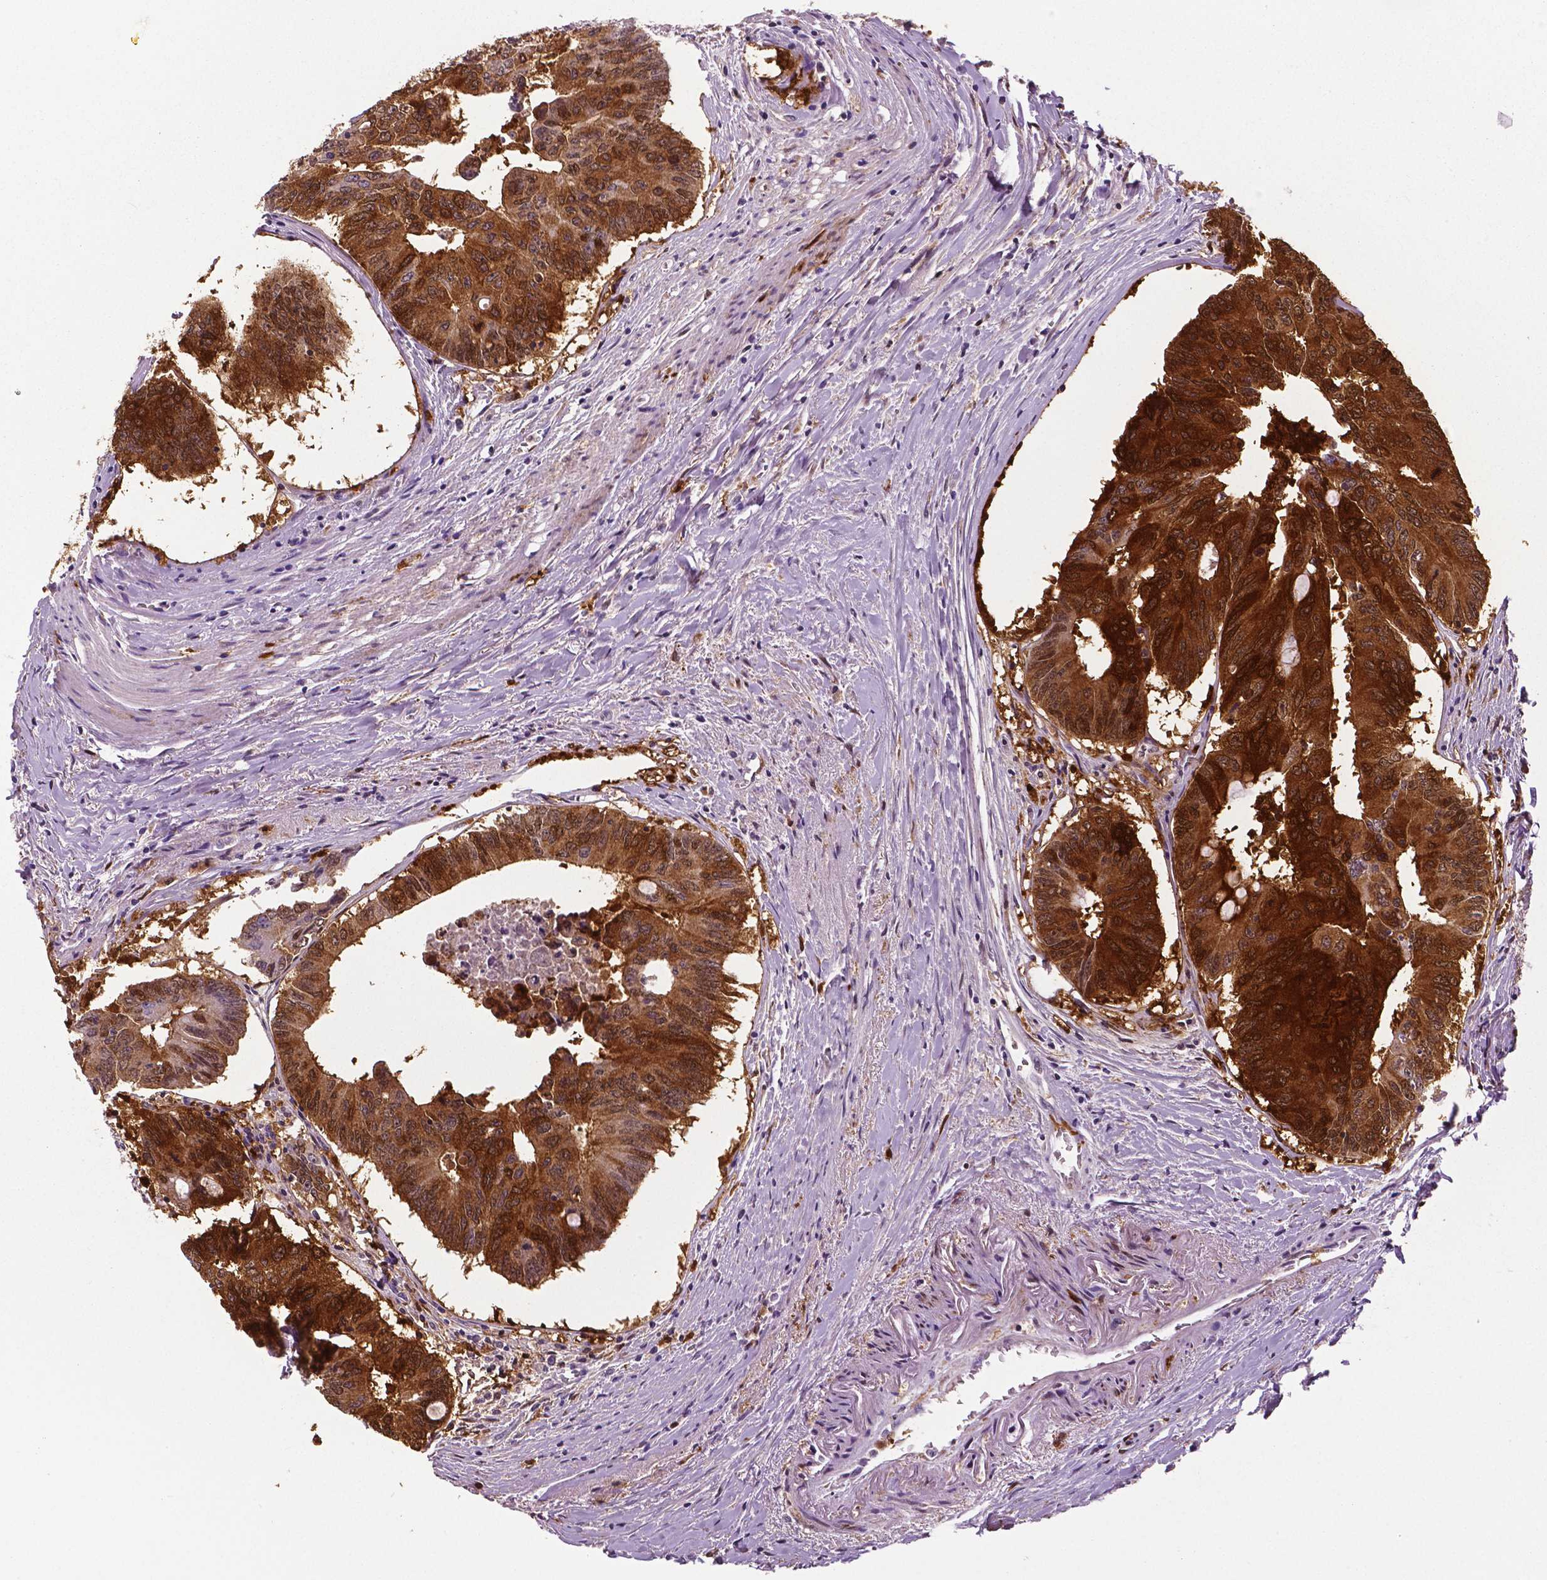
{"staining": {"intensity": "strong", "quantity": ">75%", "location": "cytoplasmic/membranous,nuclear"}, "tissue": "colorectal cancer", "cell_type": "Tumor cells", "image_type": "cancer", "snomed": [{"axis": "morphology", "description": "Adenocarcinoma, NOS"}, {"axis": "topography", "description": "Rectum"}], "caption": "Colorectal adenocarcinoma tissue shows strong cytoplasmic/membranous and nuclear expression in about >75% of tumor cells, visualized by immunohistochemistry. The protein of interest is stained brown, and the nuclei are stained in blue (DAB IHC with brightfield microscopy, high magnification).", "gene": "PHGDH", "patient": {"sex": "male", "age": 59}}